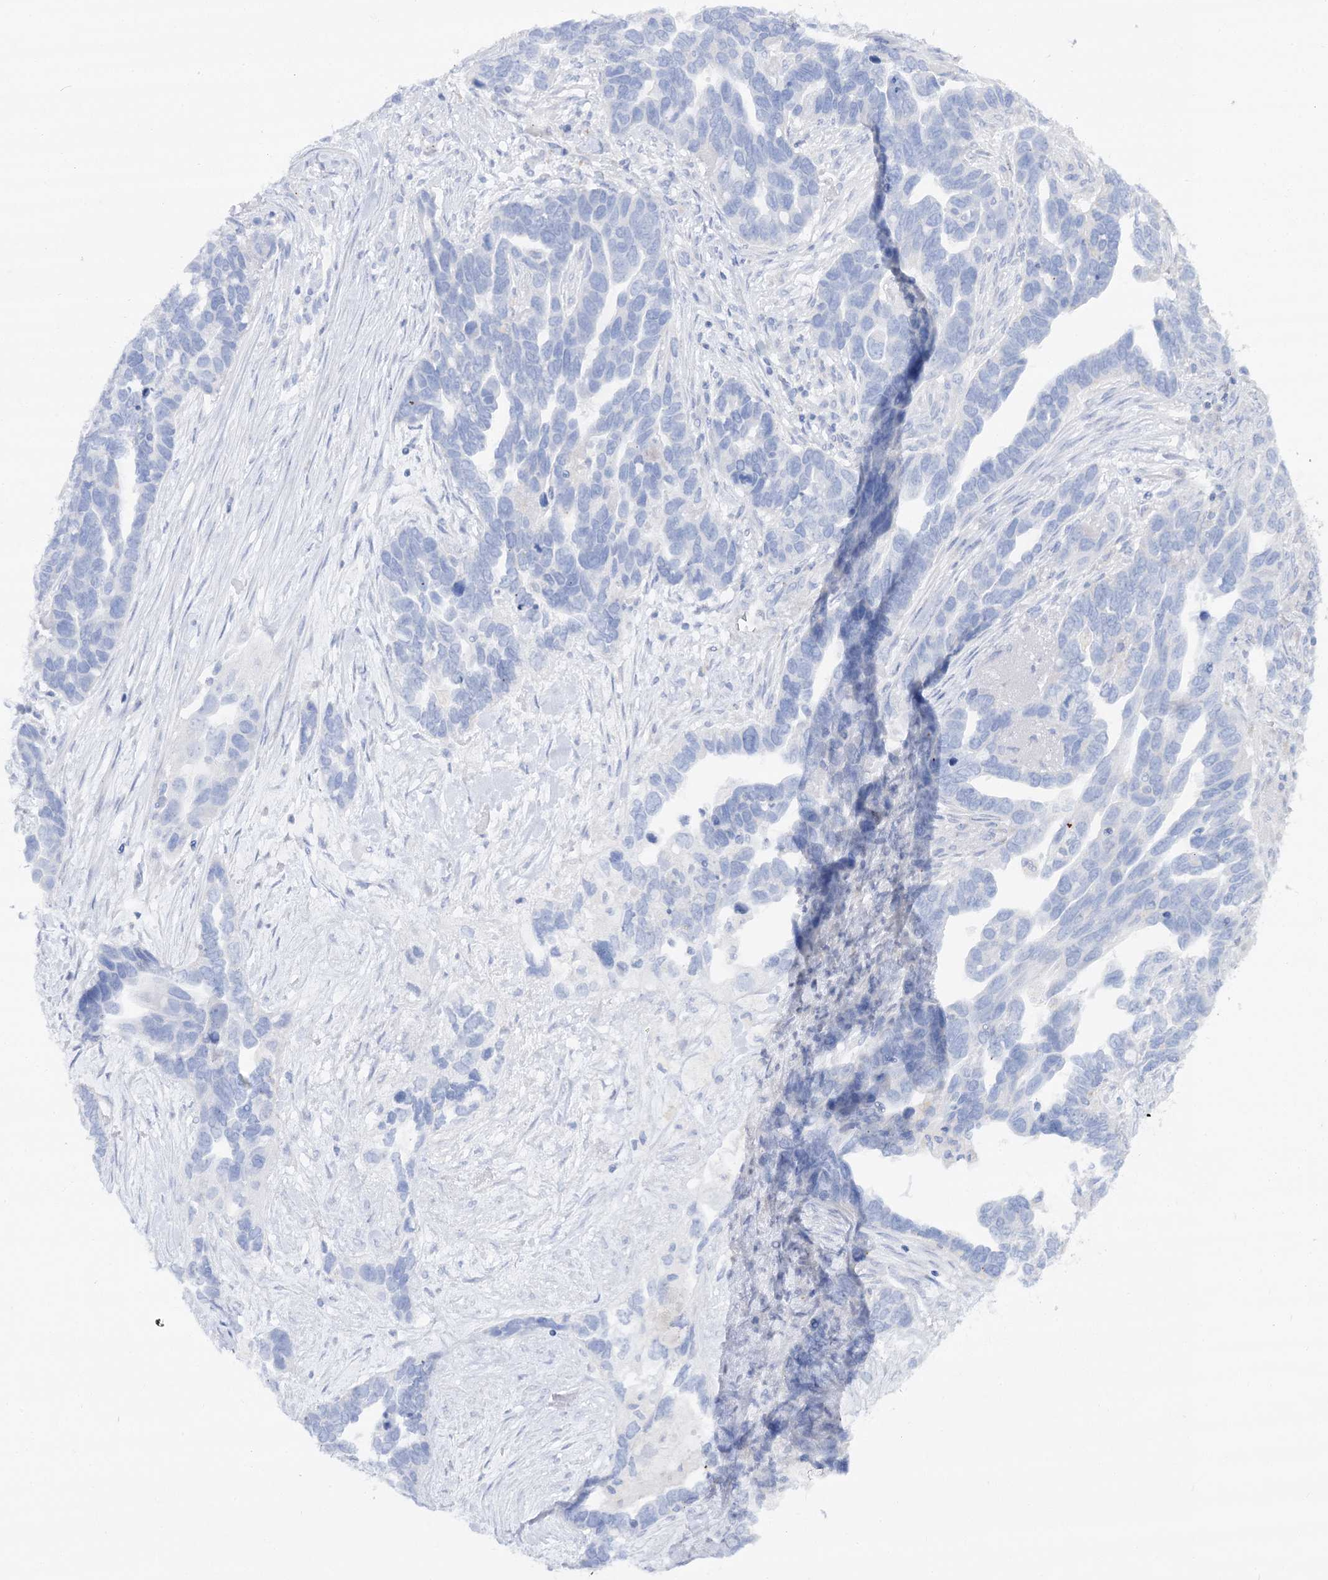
{"staining": {"intensity": "negative", "quantity": "none", "location": "none"}, "tissue": "ovarian cancer", "cell_type": "Tumor cells", "image_type": "cancer", "snomed": [{"axis": "morphology", "description": "Cystadenocarcinoma, serous, NOS"}, {"axis": "topography", "description": "Ovary"}], "caption": "A high-resolution image shows immunohistochemistry (IHC) staining of ovarian cancer (serous cystadenocarcinoma), which reveals no significant staining in tumor cells.", "gene": "SLC3A1", "patient": {"sex": "female", "age": 54}}